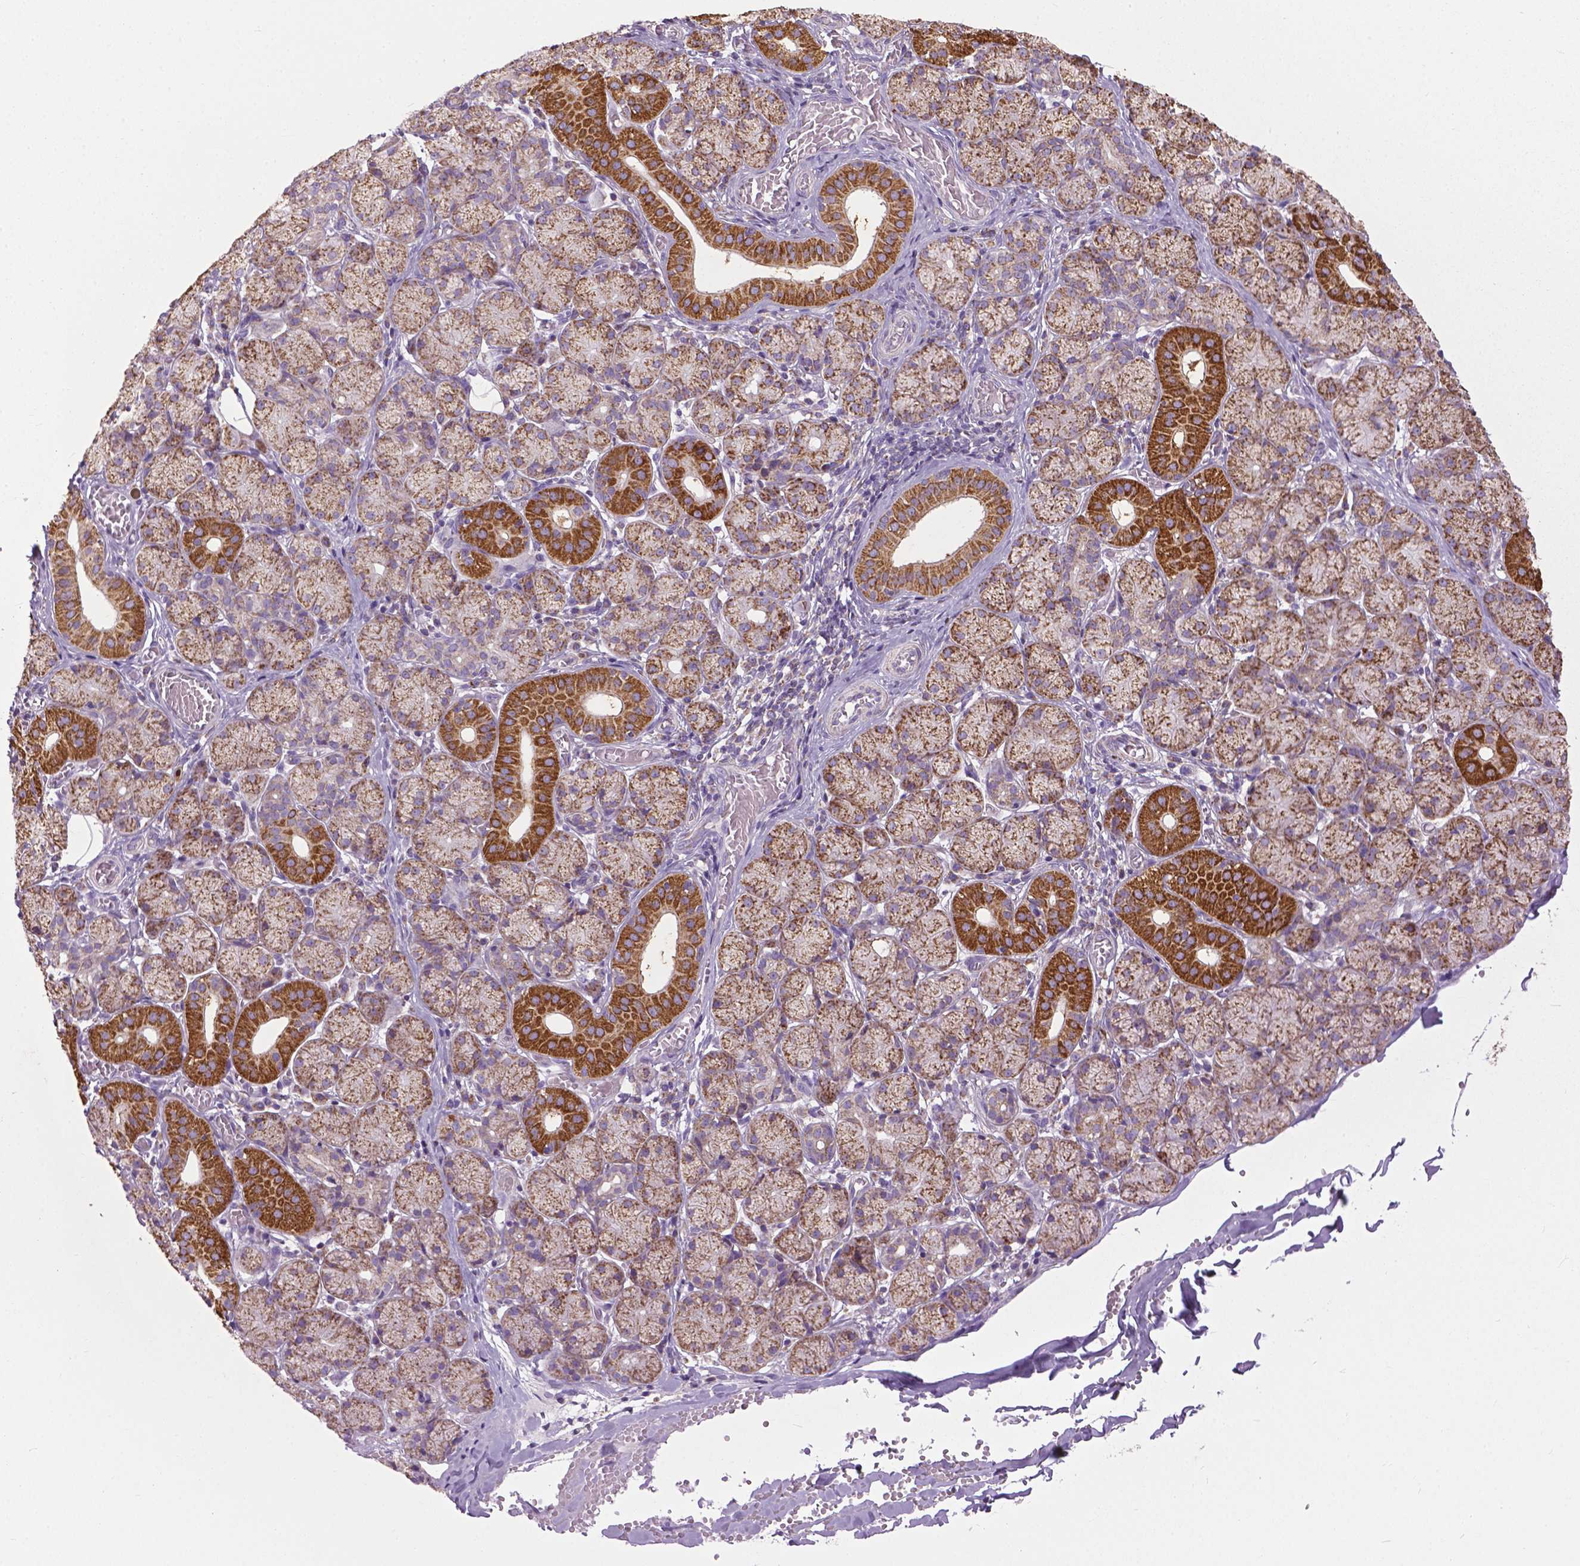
{"staining": {"intensity": "strong", "quantity": ">75%", "location": "cytoplasmic/membranous"}, "tissue": "salivary gland", "cell_type": "Glandular cells", "image_type": "normal", "snomed": [{"axis": "morphology", "description": "Normal tissue, NOS"}, {"axis": "topography", "description": "Salivary gland"}, {"axis": "topography", "description": "Peripheral nerve tissue"}], "caption": "Glandular cells exhibit high levels of strong cytoplasmic/membranous staining in approximately >75% of cells in normal human salivary gland. The staining was performed using DAB to visualize the protein expression in brown, while the nuclei were stained in blue with hematoxylin (Magnification: 20x).", "gene": "VDAC1", "patient": {"sex": "female", "age": 24}}